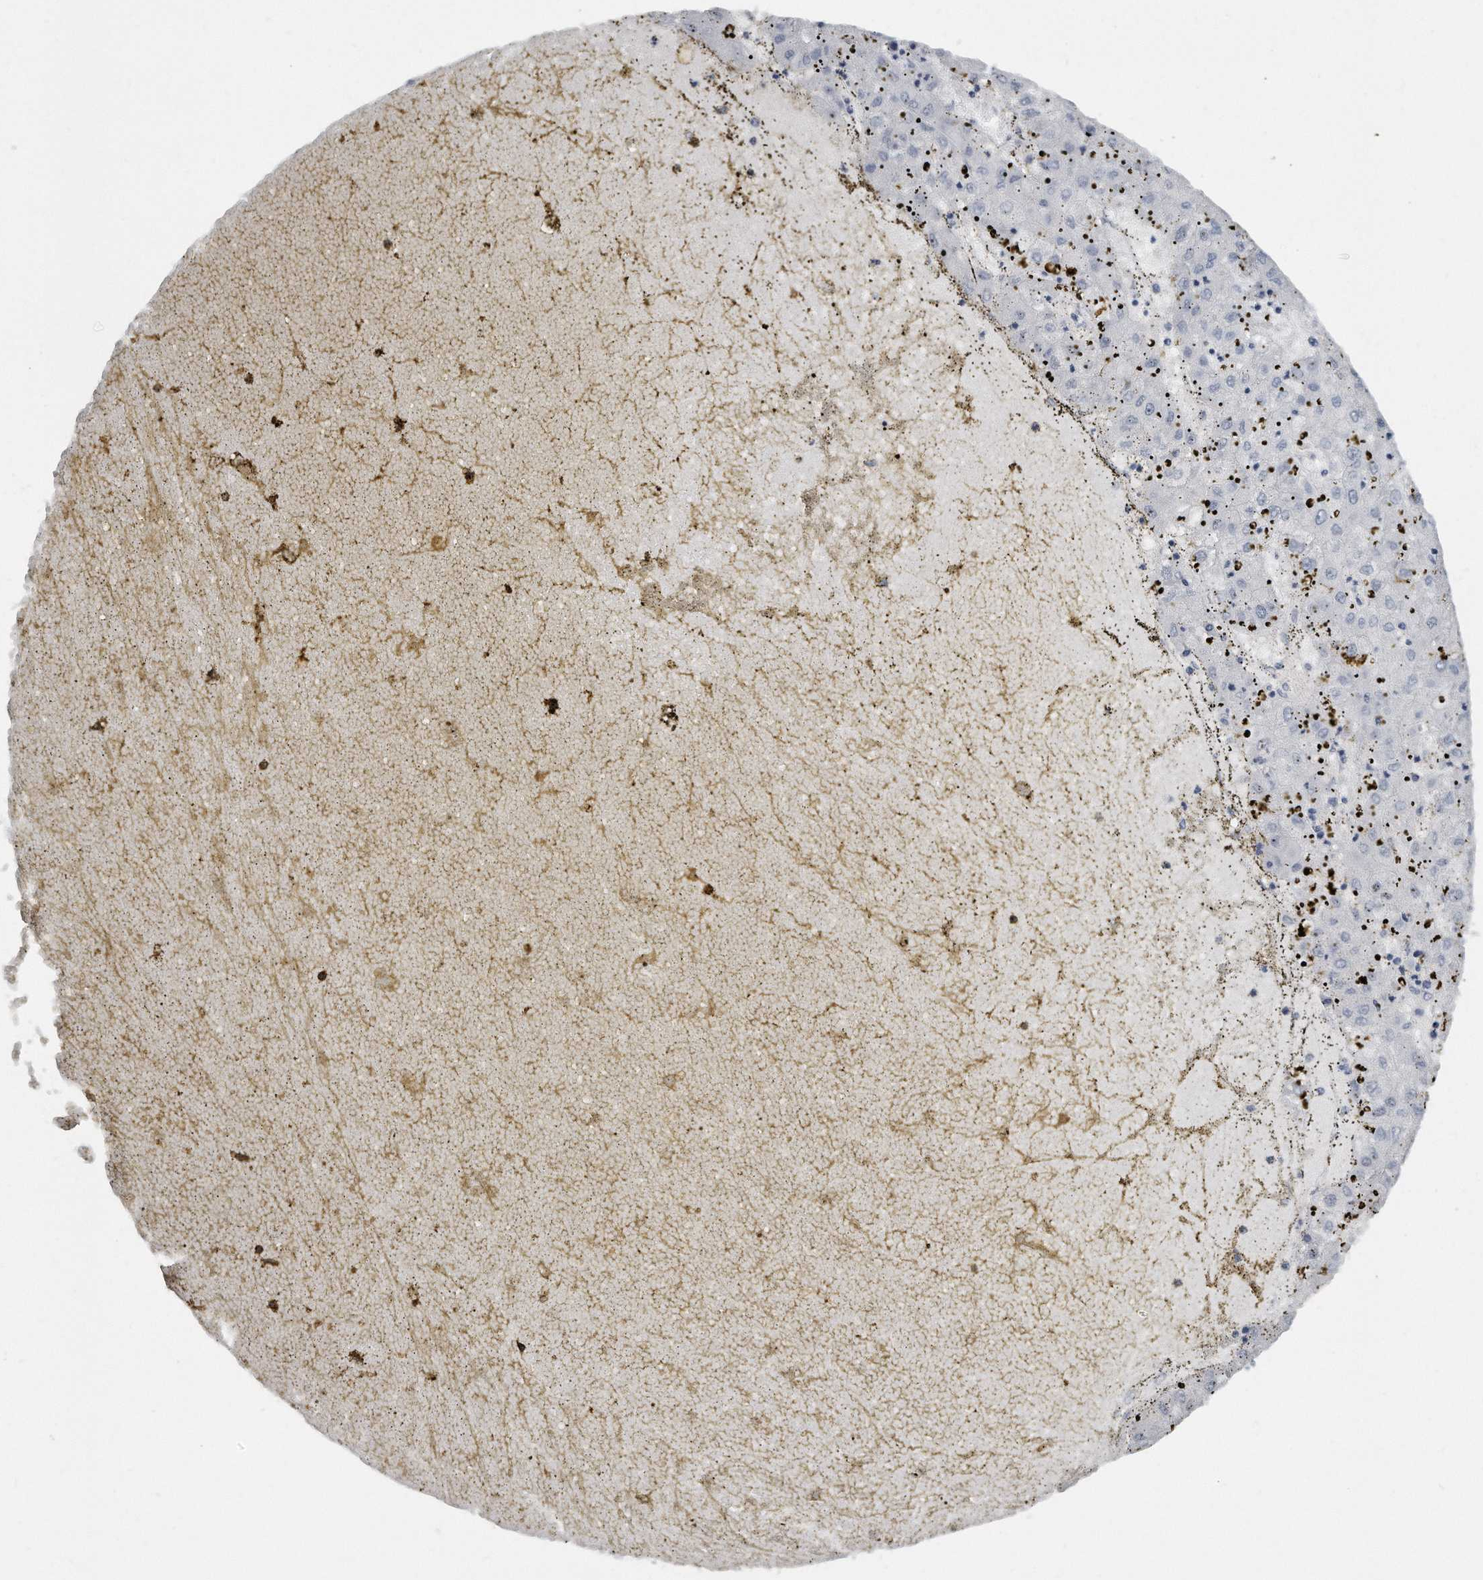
{"staining": {"intensity": "negative", "quantity": "none", "location": "none"}, "tissue": "liver cancer", "cell_type": "Tumor cells", "image_type": "cancer", "snomed": [{"axis": "morphology", "description": "Carcinoma, Hepatocellular, NOS"}, {"axis": "topography", "description": "Liver"}], "caption": "Liver hepatocellular carcinoma stained for a protein using immunohistochemistry reveals no positivity tumor cells.", "gene": "KLHL7", "patient": {"sex": "male", "age": 72}}